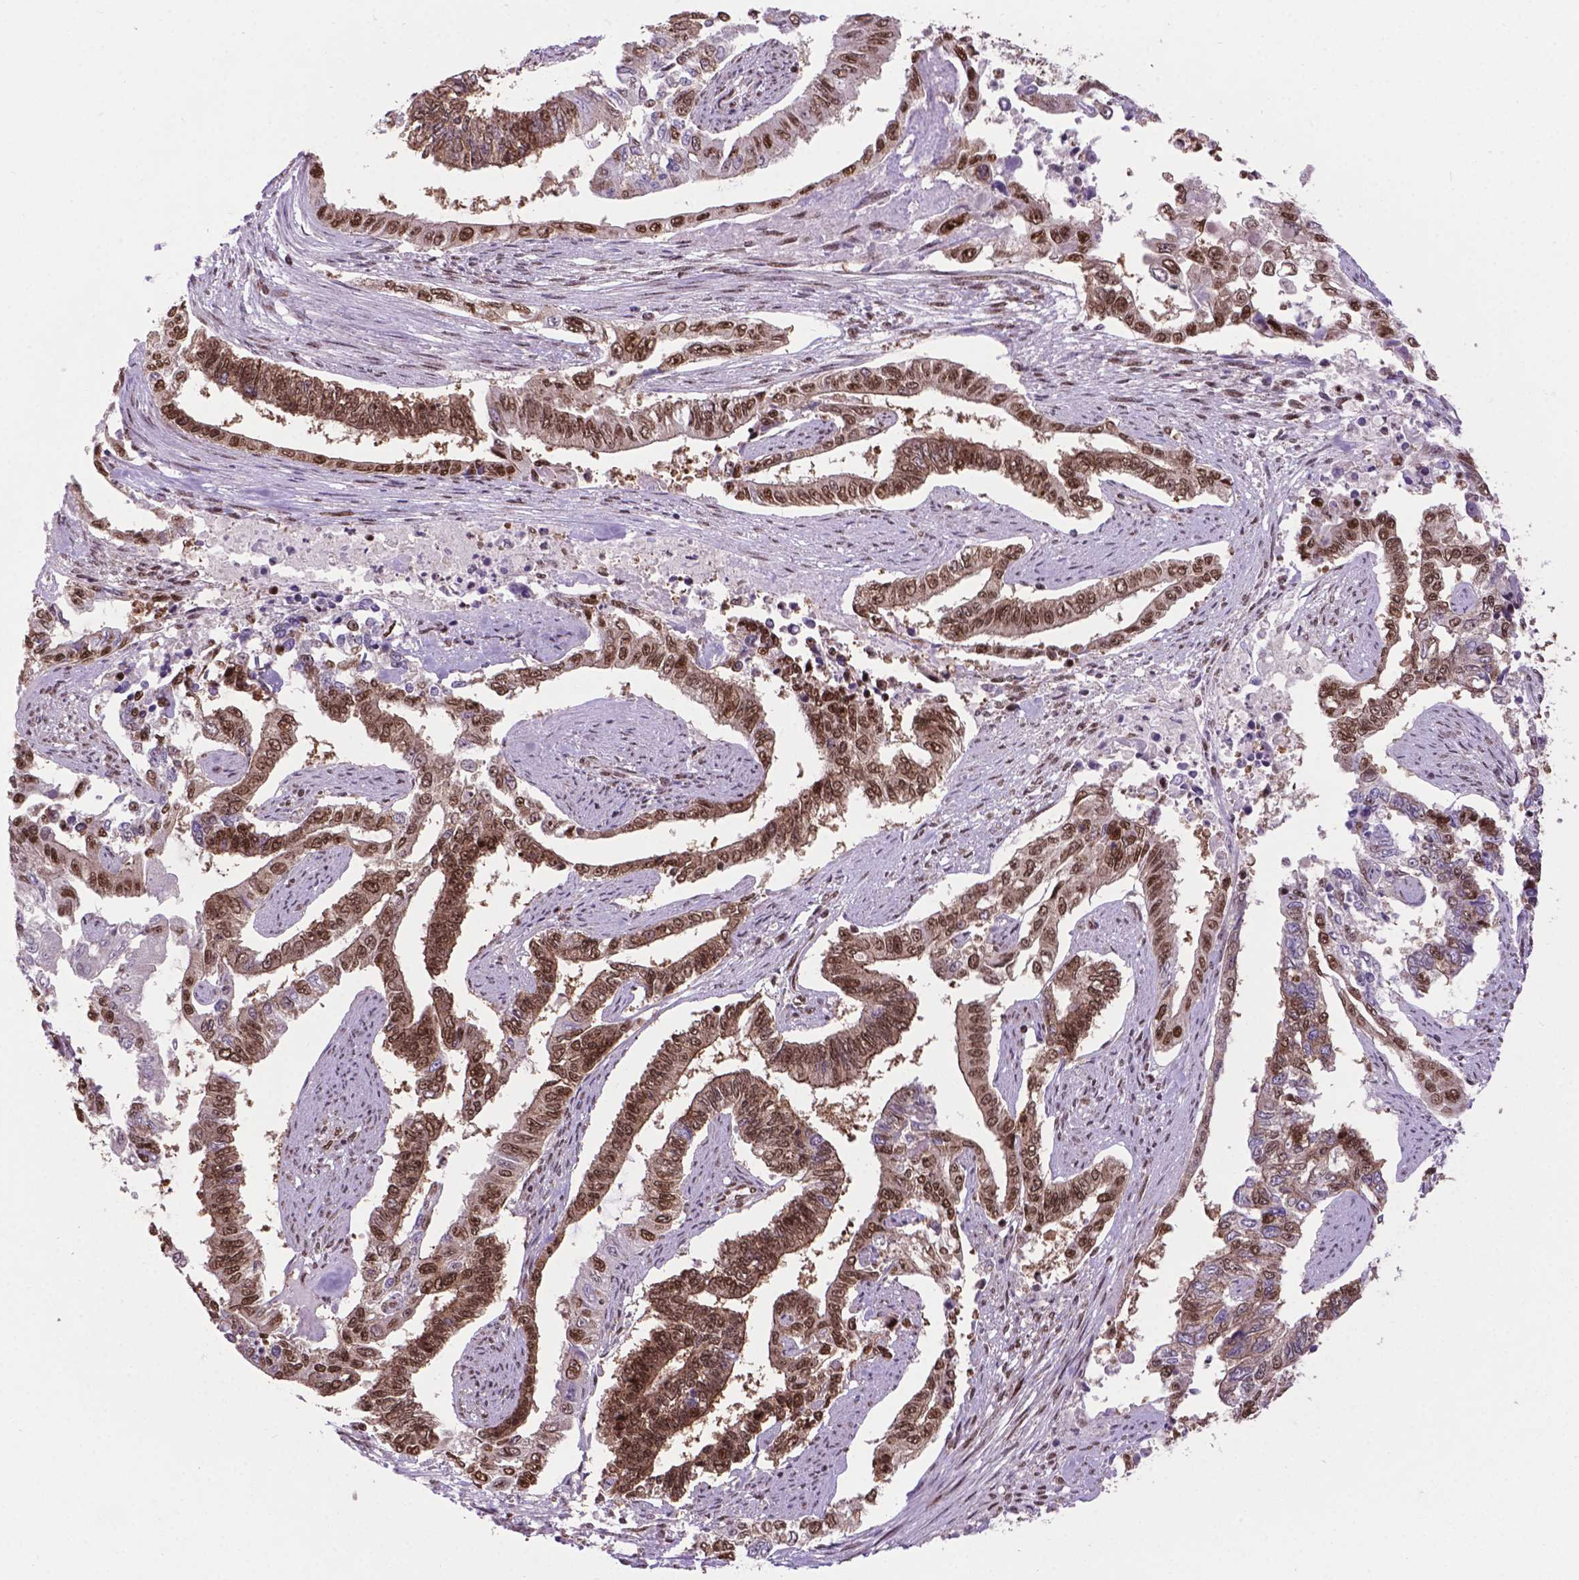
{"staining": {"intensity": "moderate", "quantity": ">75%", "location": "nuclear"}, "tissue": "endometrial cancer", "cell_type": "Tumor cells", "image_type": "cancer", "snomed": [{"axis": "morphology", "description": "Adenocarcinoma, NOS"}, {"axis": "topography", "description": "Uterus"}], "caption": "Tumor cells exhibit medium levels of moderate nuclear positivity in about >75% of cells in human adenocarcinoma (endometrial).", "gene": "CSNK2A1", "patient": {"sex": "female", "age": 59}}